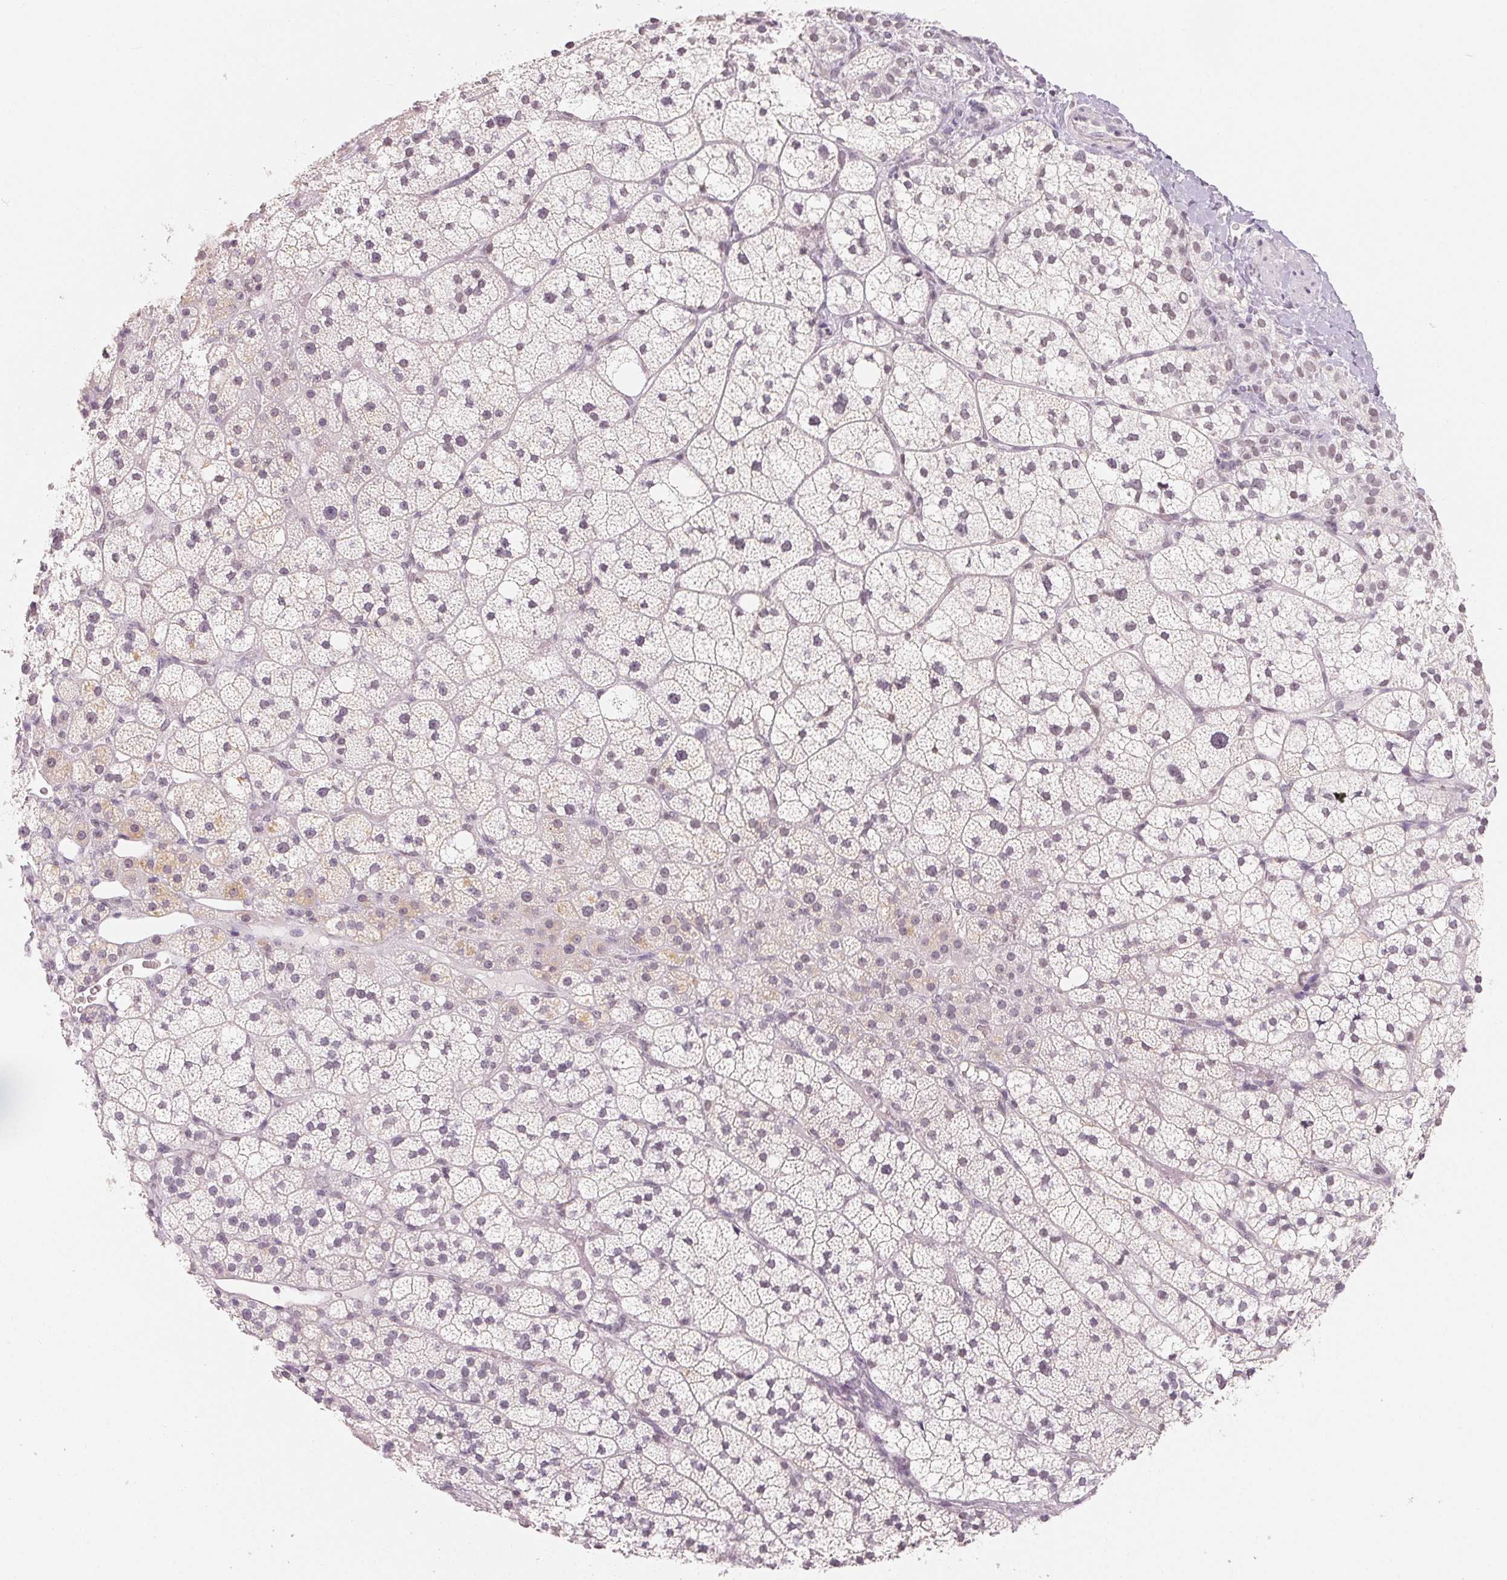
{"staining": {"intensity": "weak", "quantity": "<25%", "location": "nuclear"}, "tissue": "adrenal gland", "cell_type": "Glandular cells", "image_type": "normal", "snomed": [{"axis": "morphology", "description": "Normal tissue, NOS"}, {"axis": "topography", "description": "Adrenal gland"}], "caption": "The immunohistochemistry micrograph has no significant expression in glandular cells of adrenal gland.", "gene": "NXF3", "patient": {"sex": "male", "age": 53}}